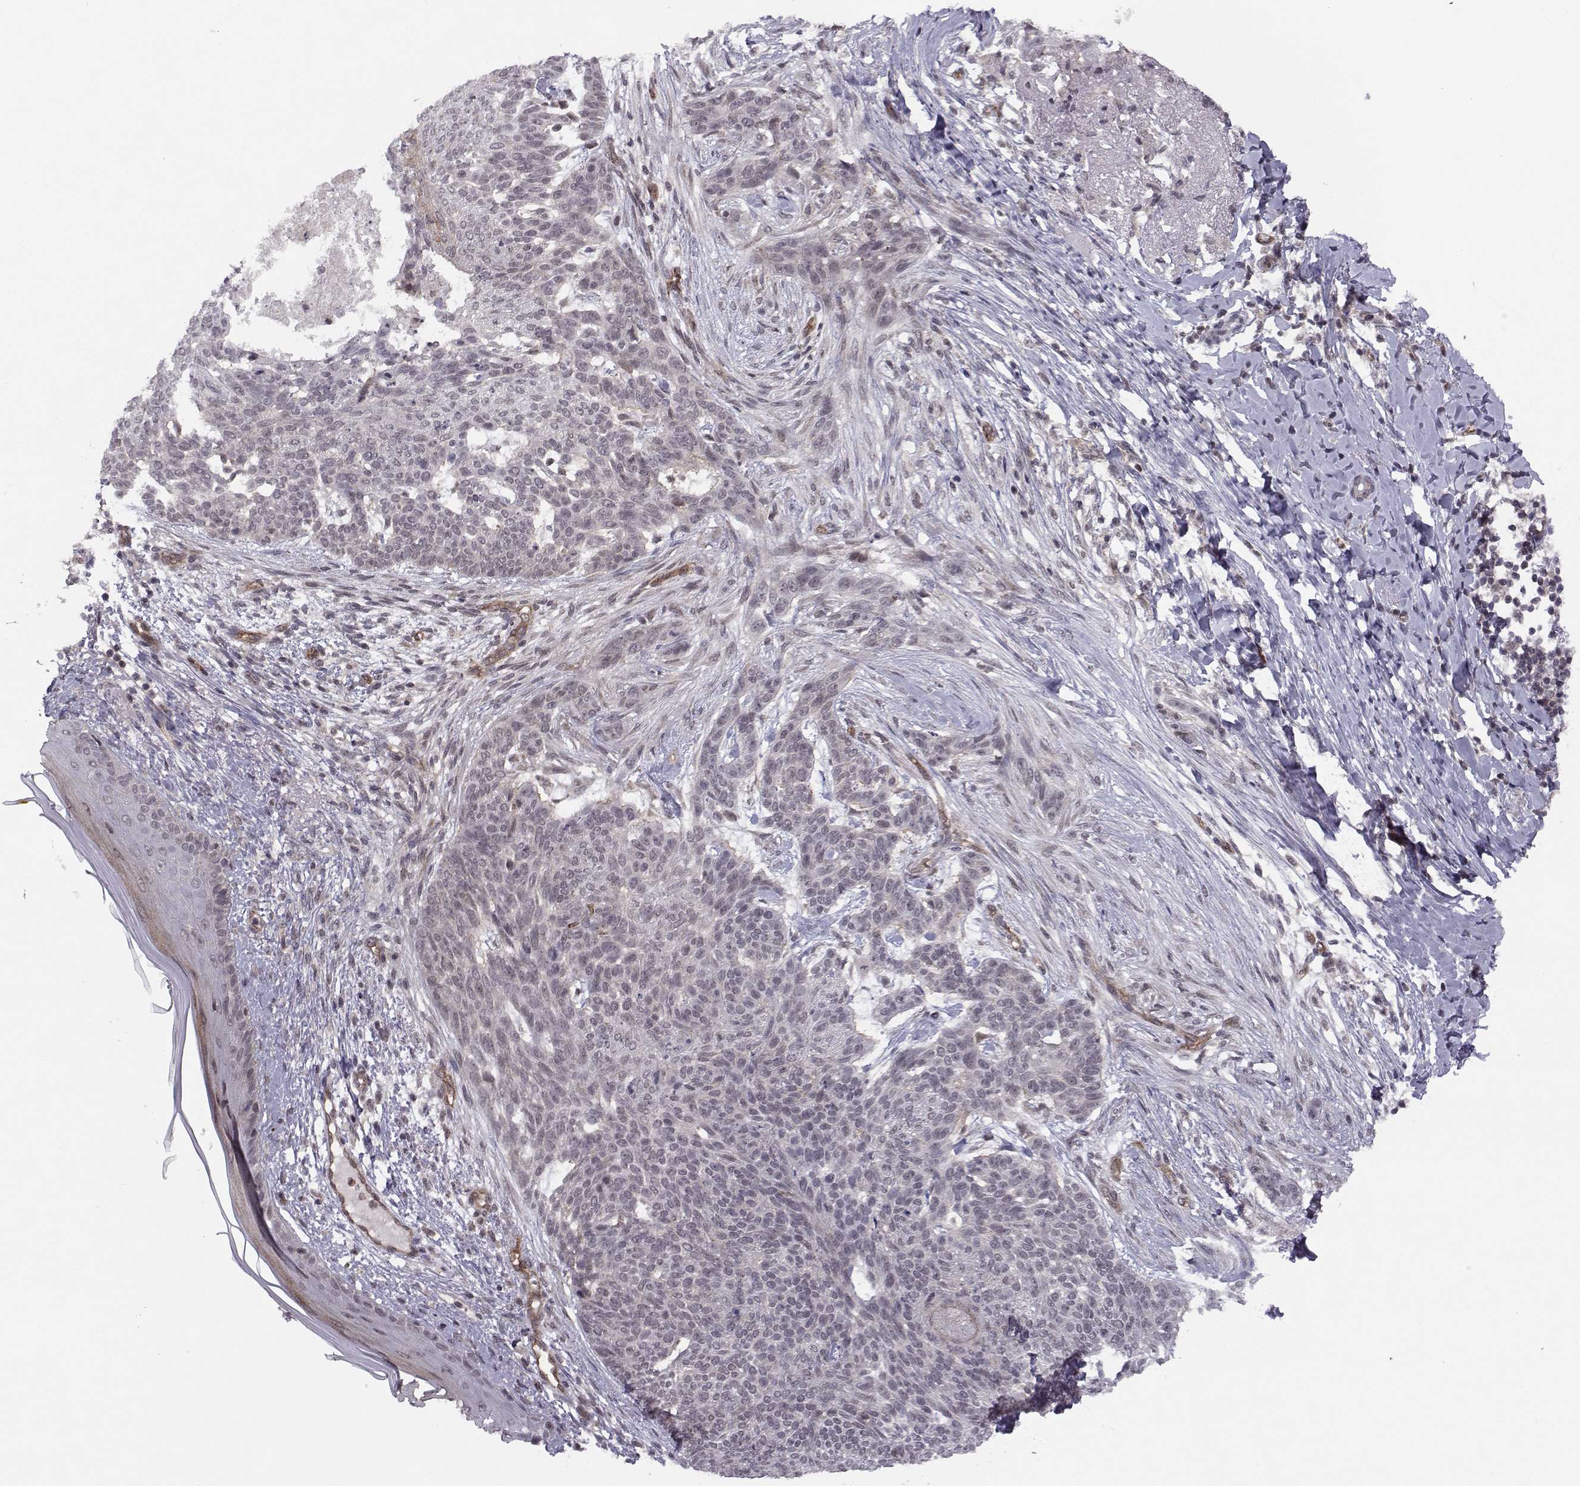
{"staining": {"intensity": "negative", "quantity": "none", "location": "none"}, "tissue": "skin cancer", "cell_type": "Tumor cells", "image_type": "cancer", "snomed": [{"axis": "morphology", "description": "Normal tissue, NOS"}, {"axis": "morphology", "description": "Basal cell carcinoma"}, {"axis": "topography", "description": "Skin"}], "caption": "This micrograph is of skin basal cell carcinoma stained with immunohistochemistry to label a protein in brown with the nuclei are counter-stained blue. There is no expression in tumor cells.", "gene": "KIF13B", "patient": {"sex": "male", "age": 84}}